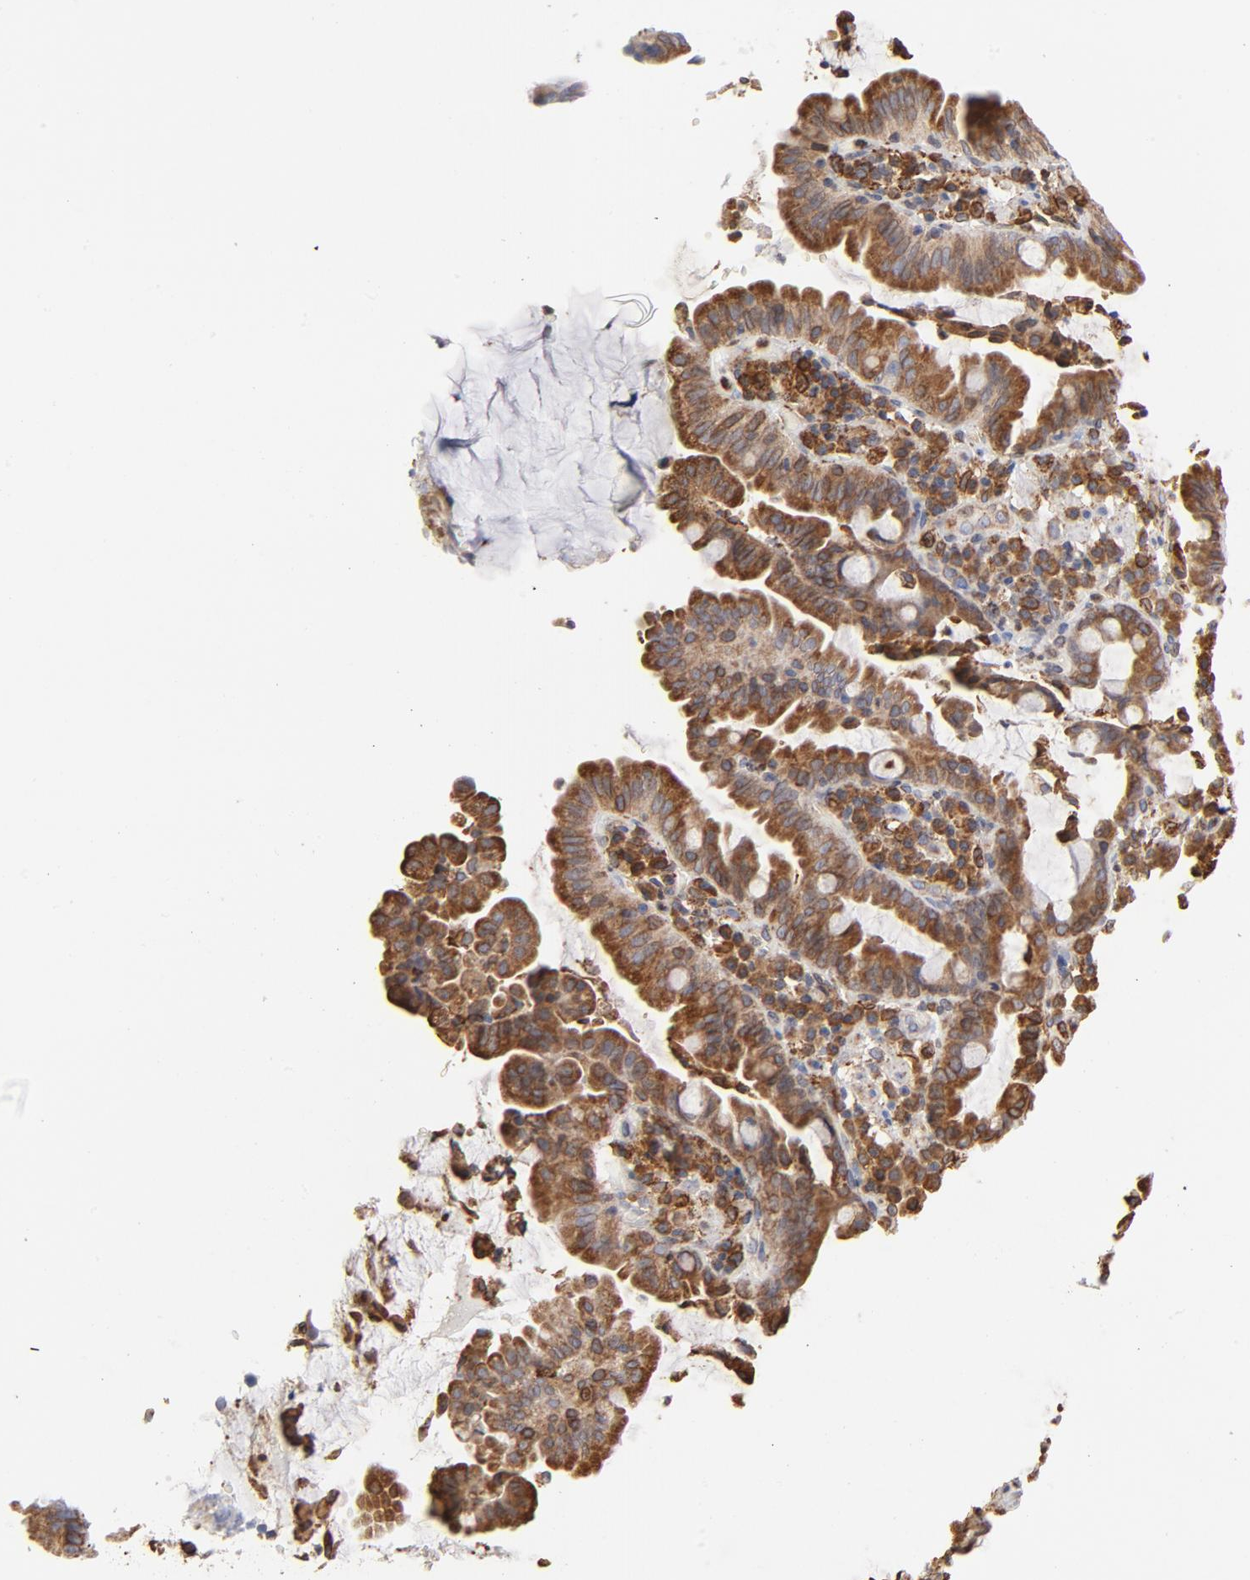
{"staining": {"intensity": "strong", "quantity": ">75%", "location": "cytoplasmic/membranous"}, "tissue": "pancreatic cancer", "cell_type": "Tumor cells", "image_type": "cancer", "snomed": [{"axis": "morphology", "description": "Adenocarcinoma, NOS"}, {"axis": "topography", "description": "Pancreas"}], "caption": "Human pancreatic adenocarcinoma stained for a protein (brown) exhibits strong cytoplasmic/membranous positive positivity in approximately >75% of tumor cells.", "gene": "CANX", "patient": {"sex": "male", "age": 82}}